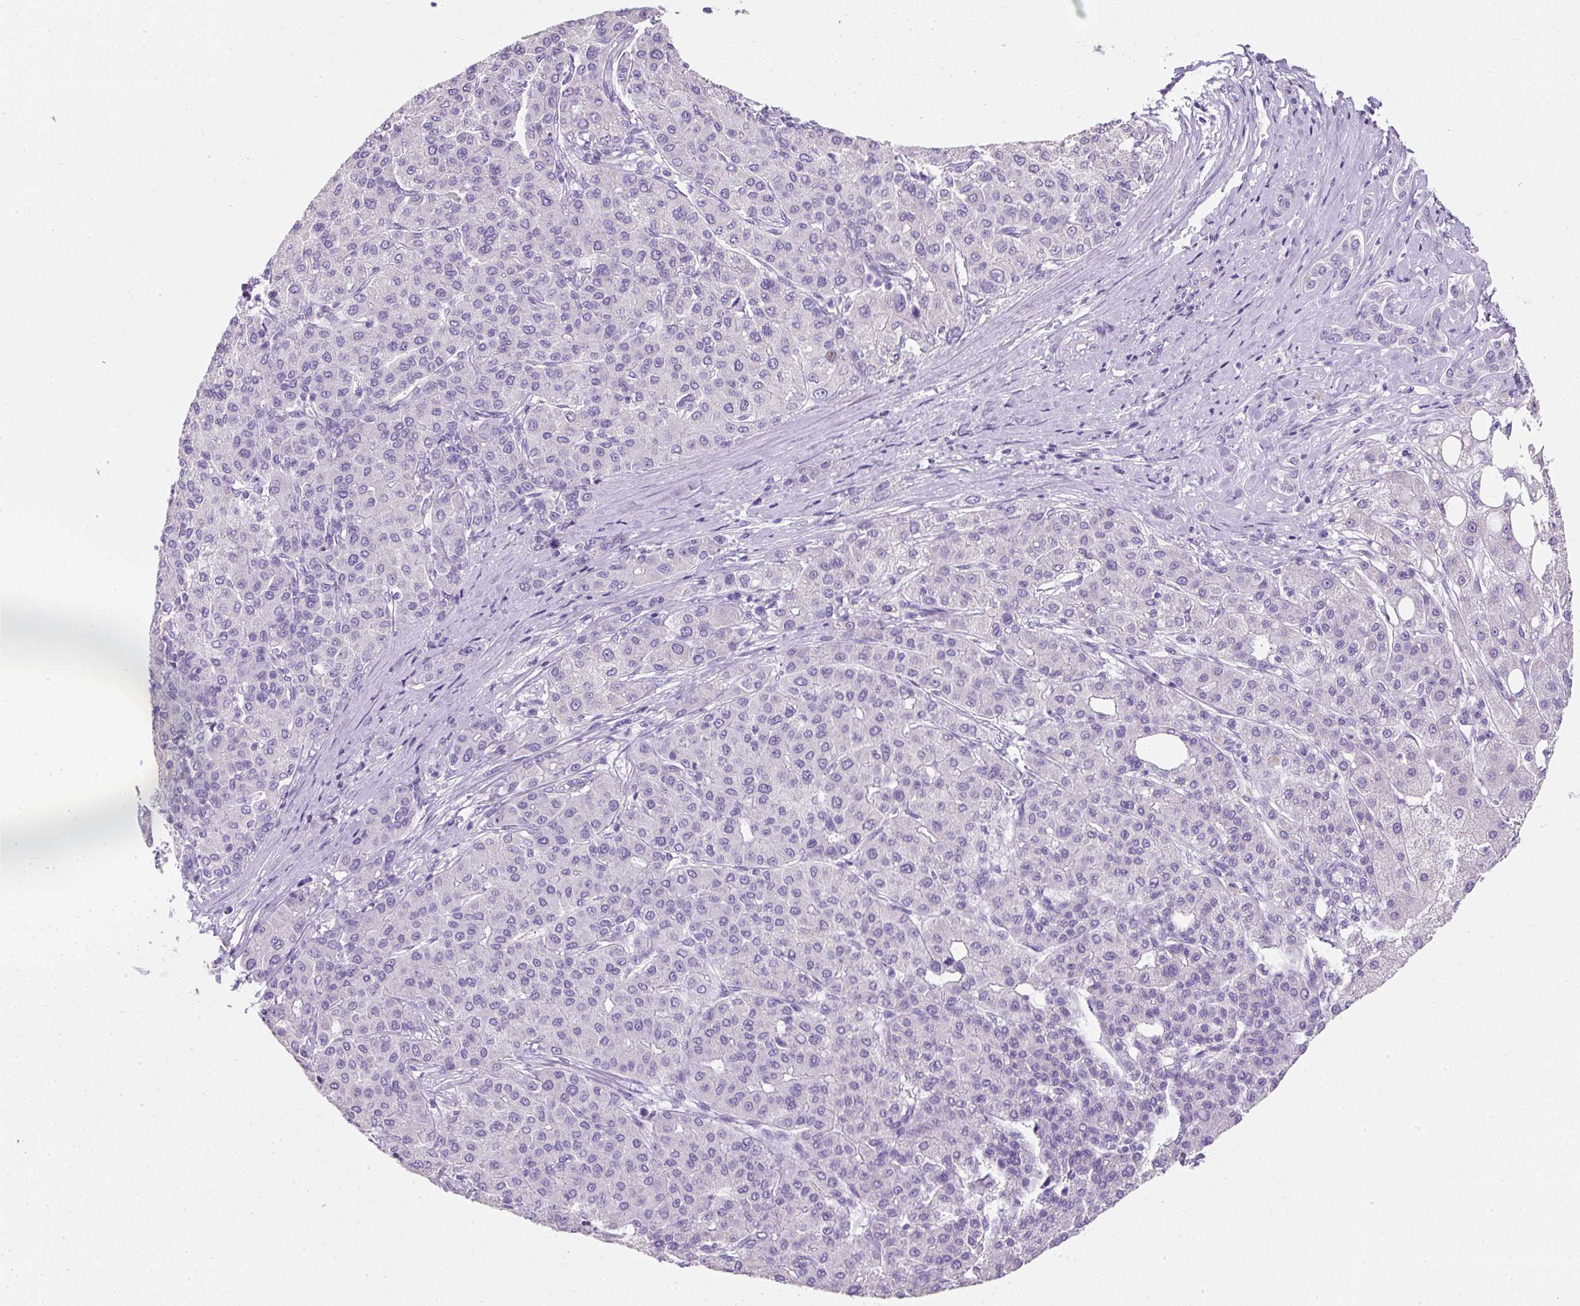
{"staining": {"intensity": "negative", "quantity": "none", "location": "none"}, "tissue": "liver cancer", "cell_type": "Tumor cells", "image_type": "cancer", "snomed": [{"axis": "morphology", "description": "Carcinoma, Hepatocellular, NOS"}, {"axis": "topography", "description": "Liver"}], "caption": "Immunohistochemistry (IHC) of human hepatocellular carcinoma (liver) displays no expression in tumor cells.", "gene": "C2CD4C", "patient": {"sex": "male", "age": 65}}